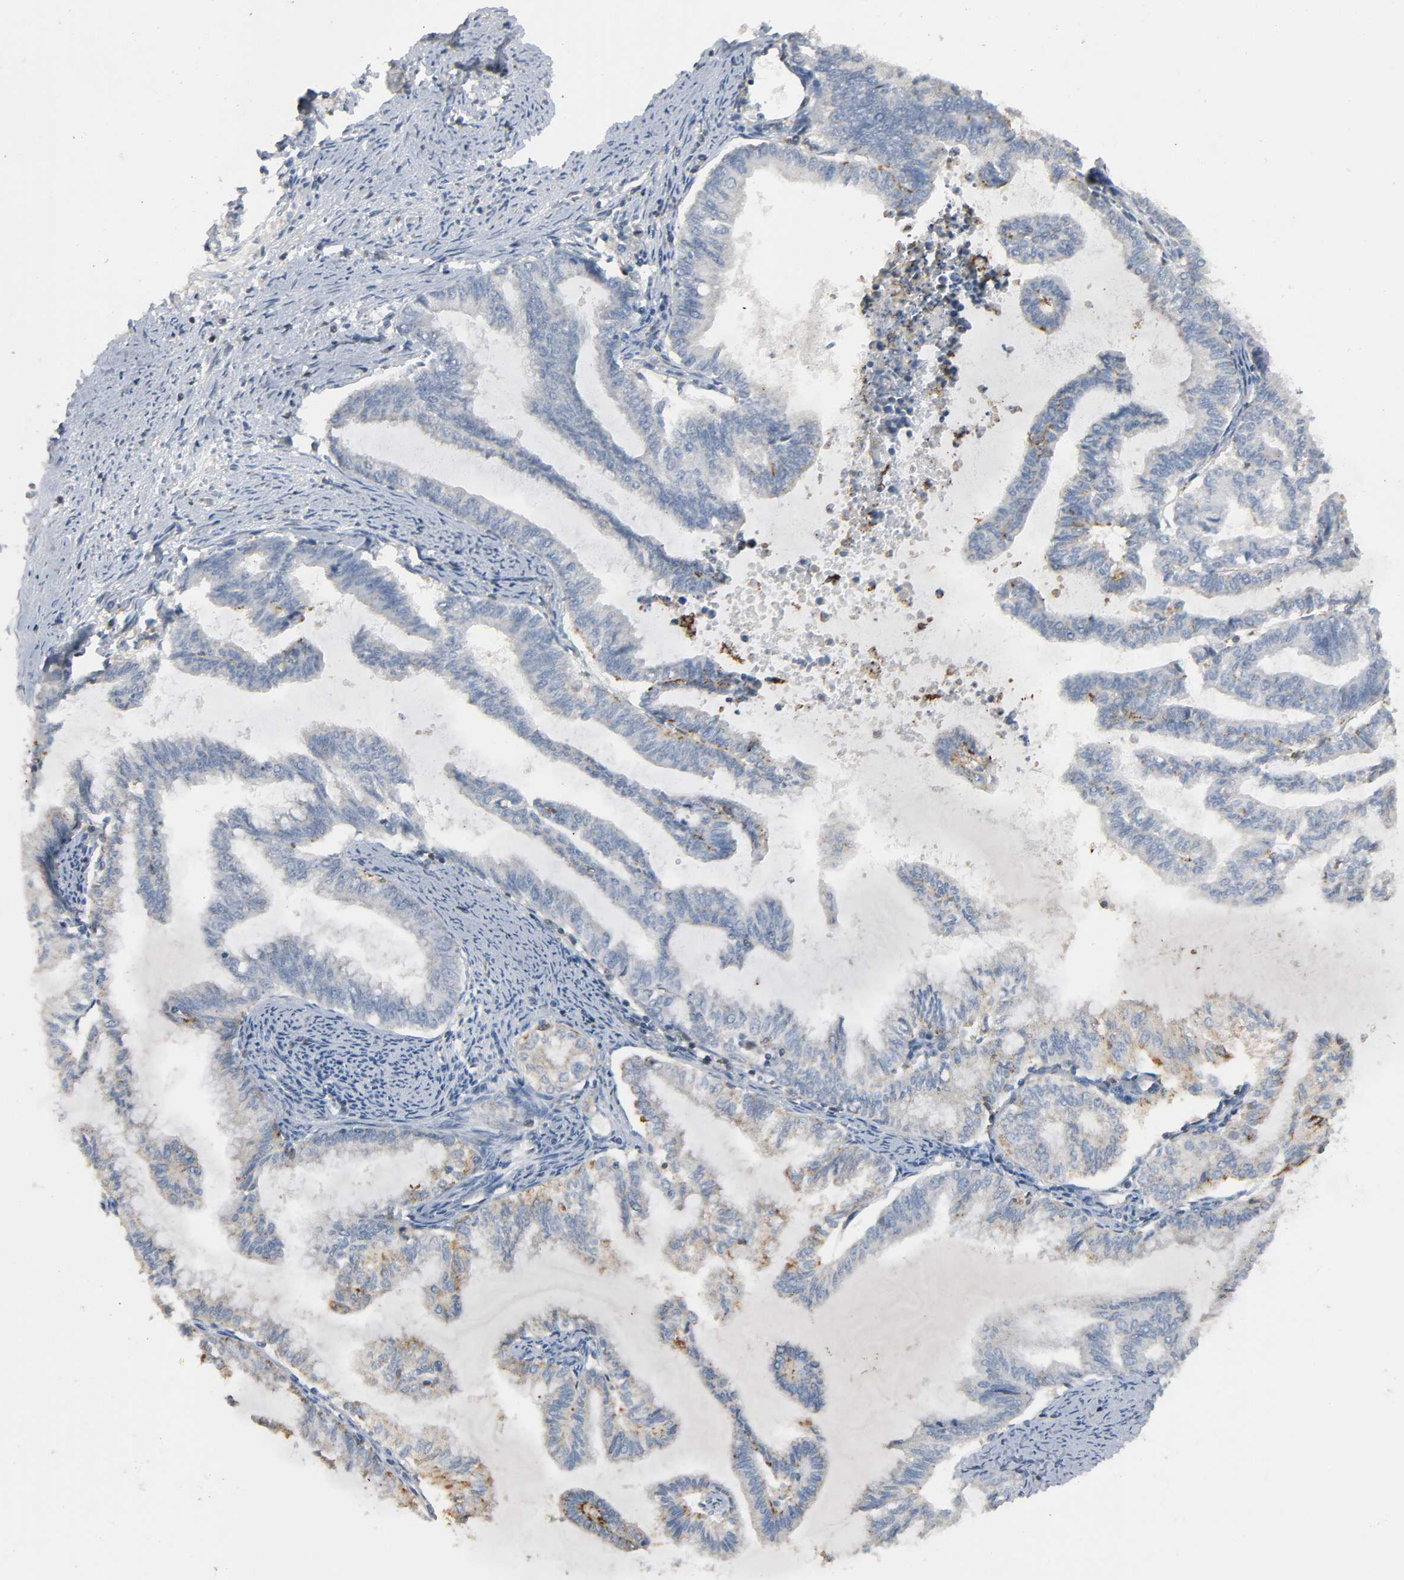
{"staining": {"intensity": "weak", "quantity": "<25%", "location": "cytoplasmic/membranous"}, "tissue": "endometrial cancer", "cell_type": "Tumor cells", "image_type": "cancer", "snomed": [{"axis": "morphology", "description": "Adenocarcinoma, NOS"}, {"axis": "topography", "description": "Endometrium"}], "caption": "This is a micrograph of immunohistochemistry (IHC) staining of adenocarcinoma (endometrial), which shows no positivity in tumor cells.", "gene": "CD4", "patient": {"sex": "female", "age": 79}}